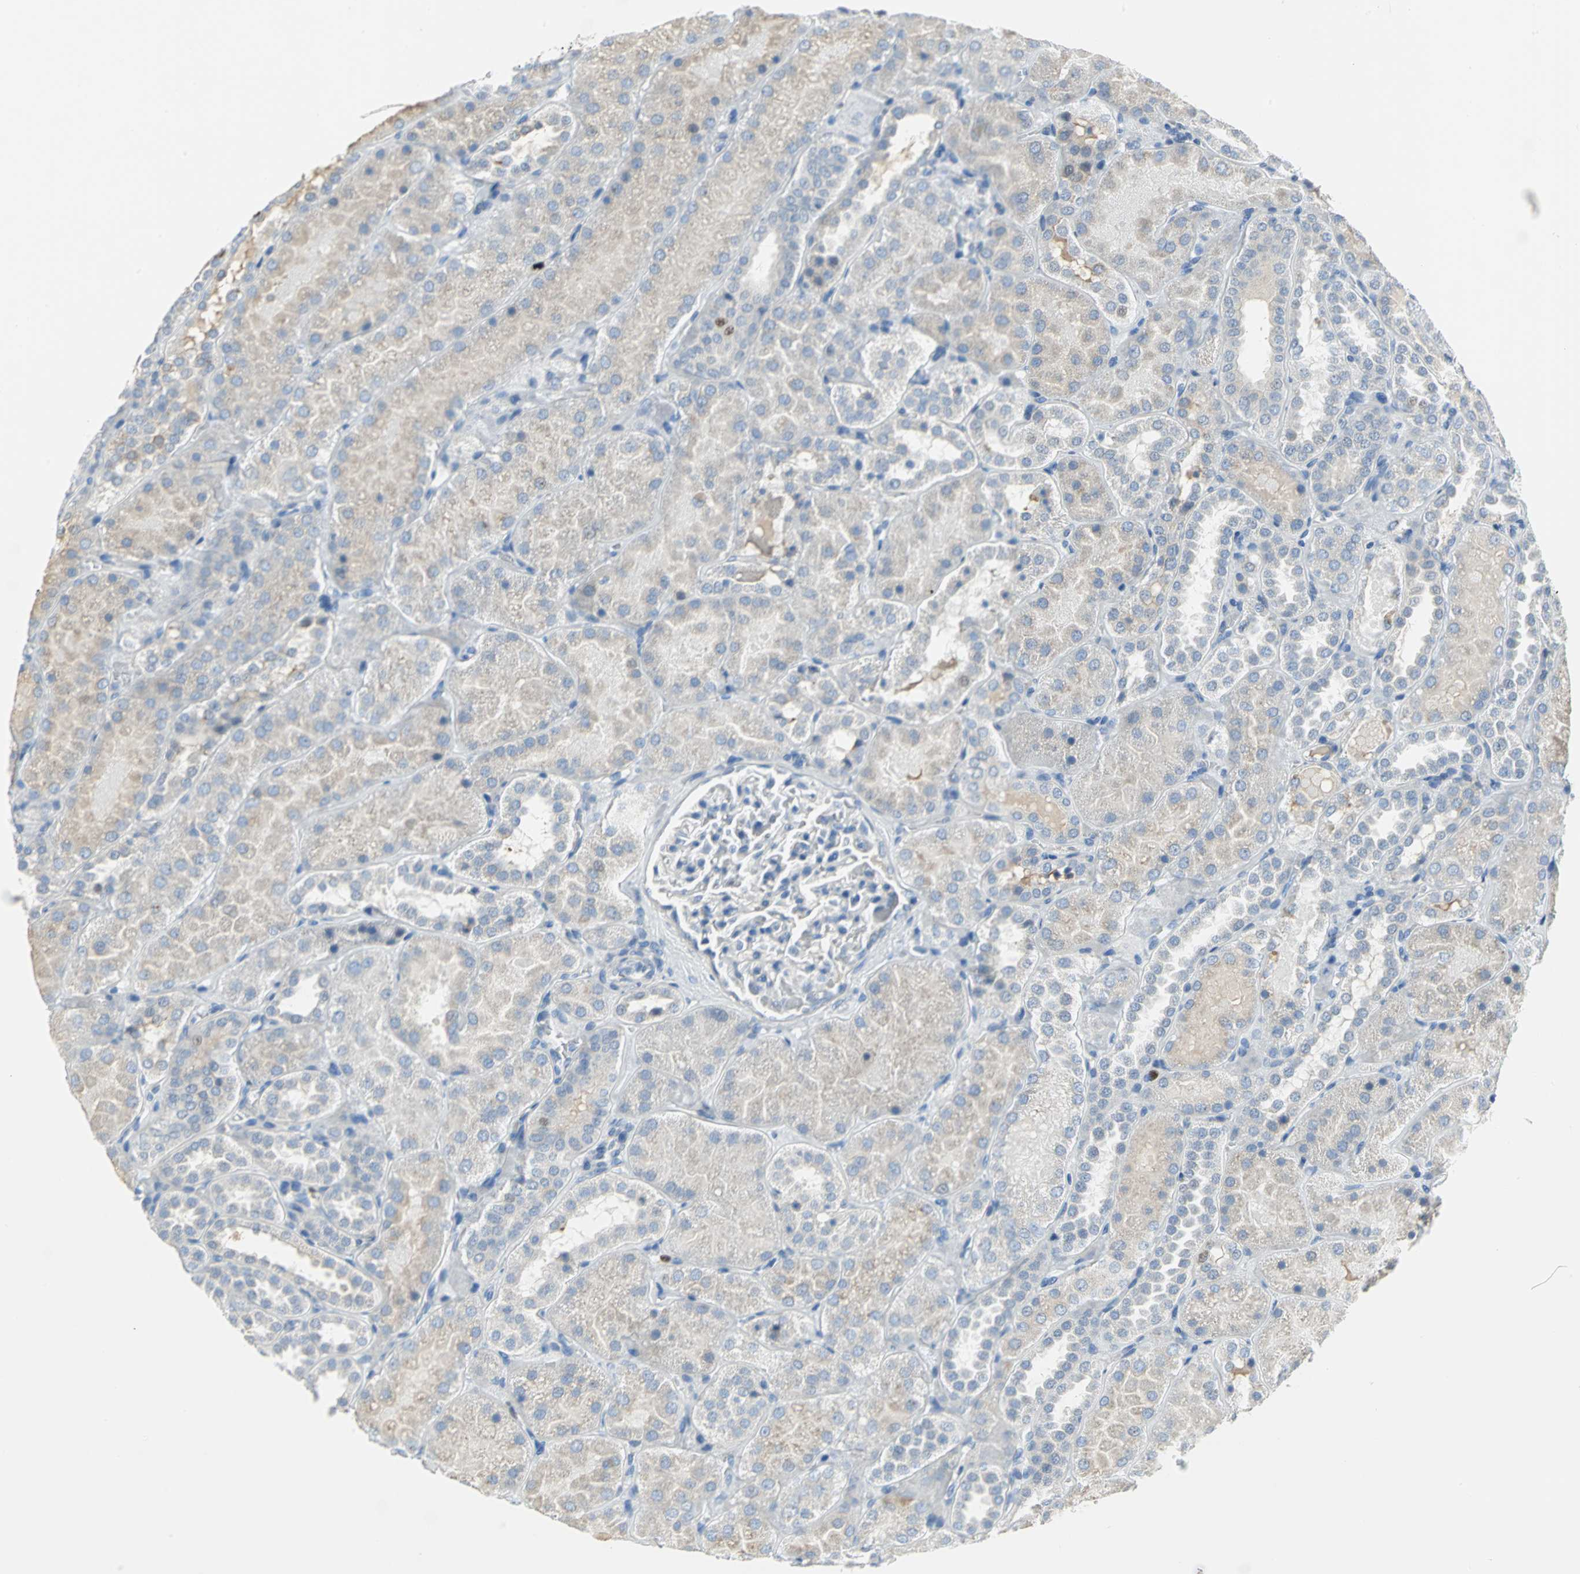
{"staining": {"intensity": "negative", "quantity": "none", "location": "none"}, "tissue": "kidney", "cell_type": "Cells in glomeruli", "image_type": "normal", "snomed": [{"axis": "morphology", "description": "Normal tissue, NOS"}, {"axis": "topography", "description": "Kidney"}], "caption": "Cells in glomeruli are negative for protein expression in benign human kidney. (DAB (3,3'-diaminobenzidine) IHC, high magnification).", "gene": "MCM4", "patient": {"sex": "male", "age": 28}}